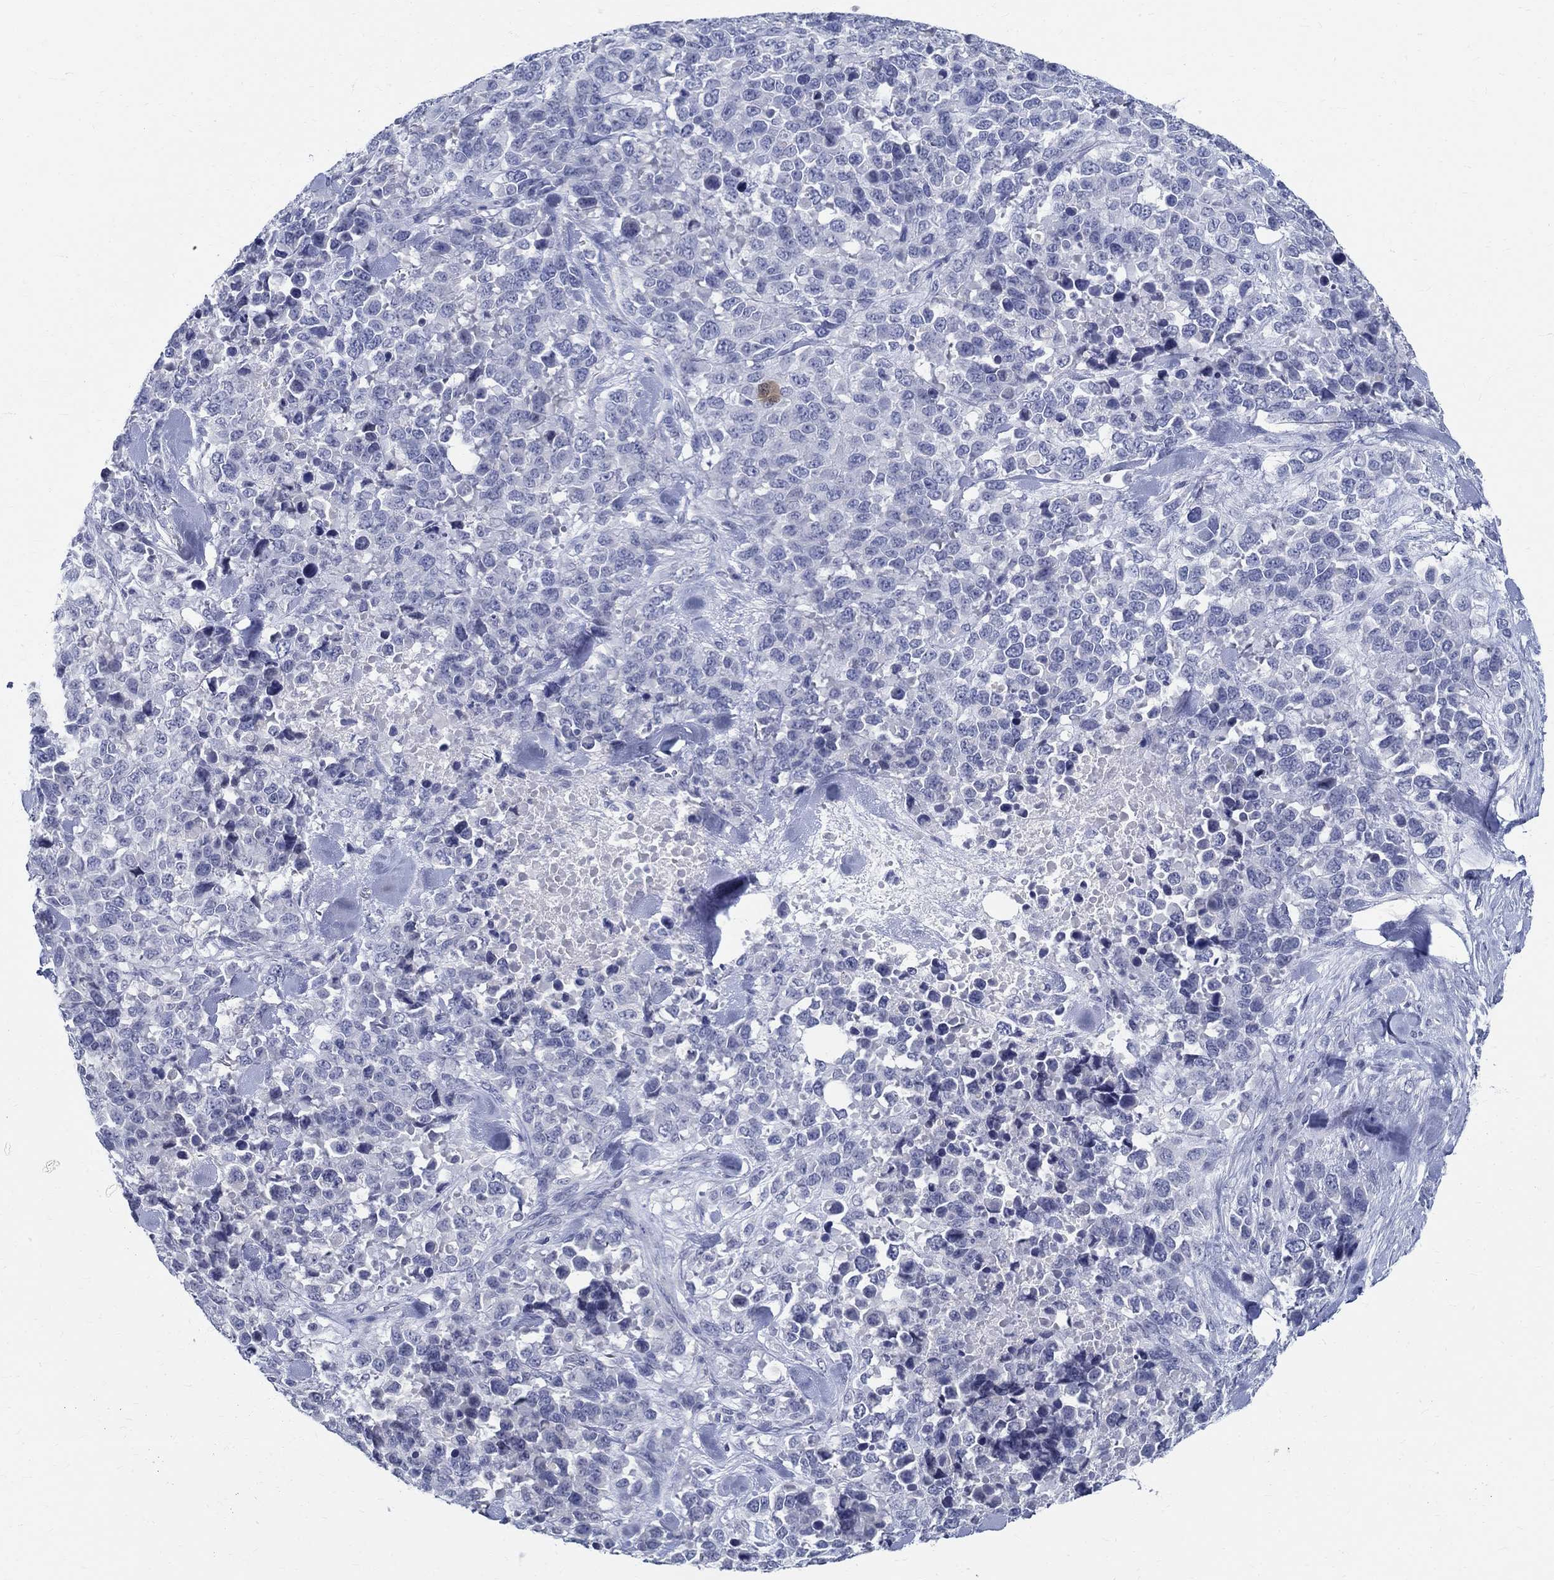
{"staining": {"intensity": "negative", "quantity": "none", "location": "none"}, "tissue": "melanoma", "cell_type": "Tumor cells", "image_type": "cancer", "snomed": [{"axis": "morphology", "description": "Malignant melanoma, Metastatic site"}, {"axis": "topography", "description": "Skin"}], "caption": "There is no significant positivity in tumor cells of malignant melanoma (metastatic site). (Stains: DAB (3,3'-diaminobenzidine) immunohistochemistry (IHC) with hematoxylin counter stain, Microscopy: brightfield microscopy at high magnification).", "gene": "CETN1", "patient": {"sex": "male", "age": 84}}